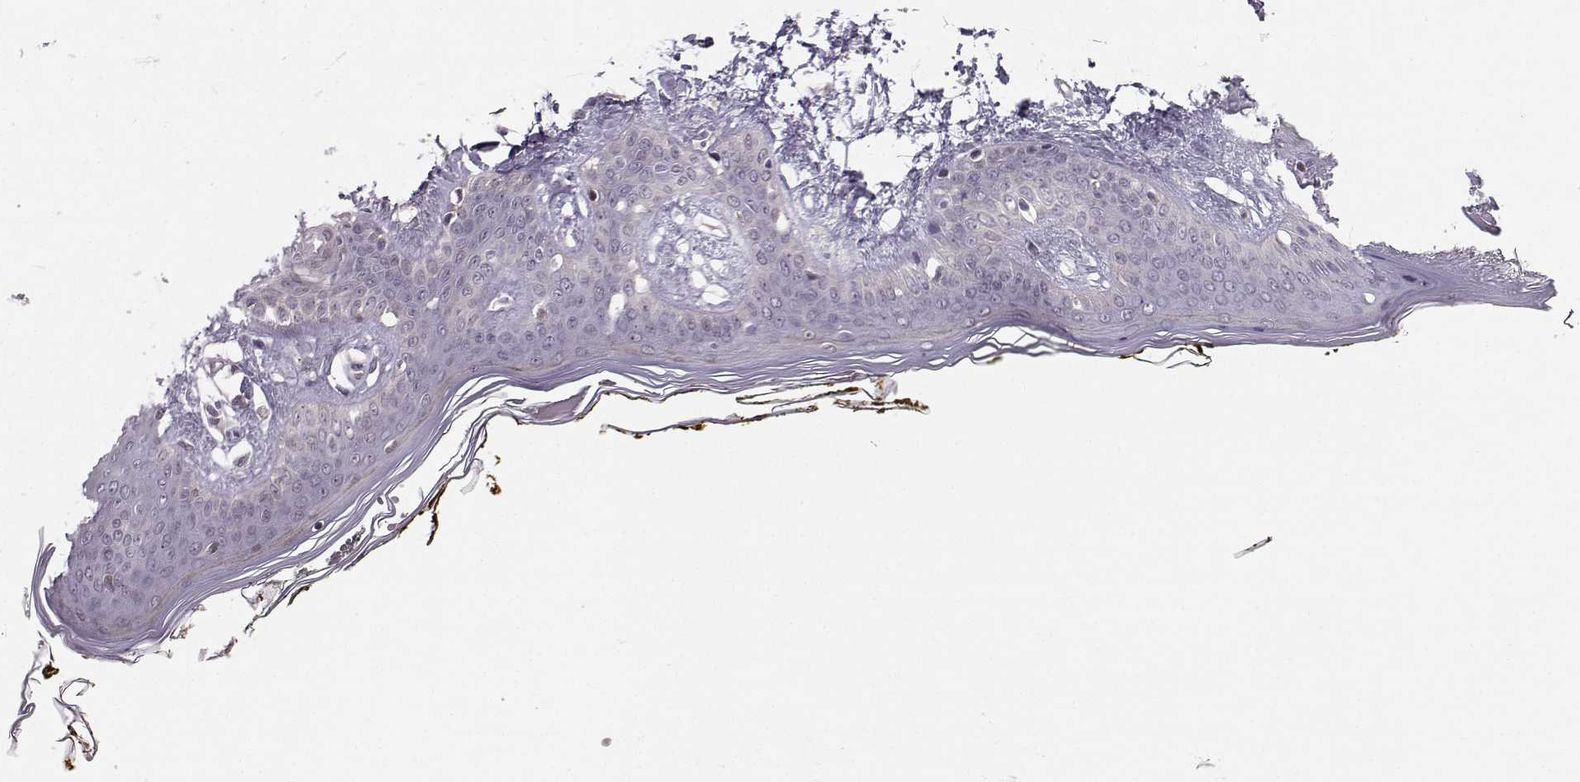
{"staining": {"intensity": "negative", "quantity": "none", "location": "none"}, "tissue": "skin", "cell_type": "Fibroblasts", "image_type": "normal", "snomed": [{"axis": "morphology", "description": "Normal tissue, NOS"}, {"axis": "topography", "description": "Skin"}], "caption": "An IHC micrograph of unremarkable skin is shown. There is no staining in fibroblasts of skin.", "gene": "PKP2", "patient": {"sex": "female", "age": 34}}